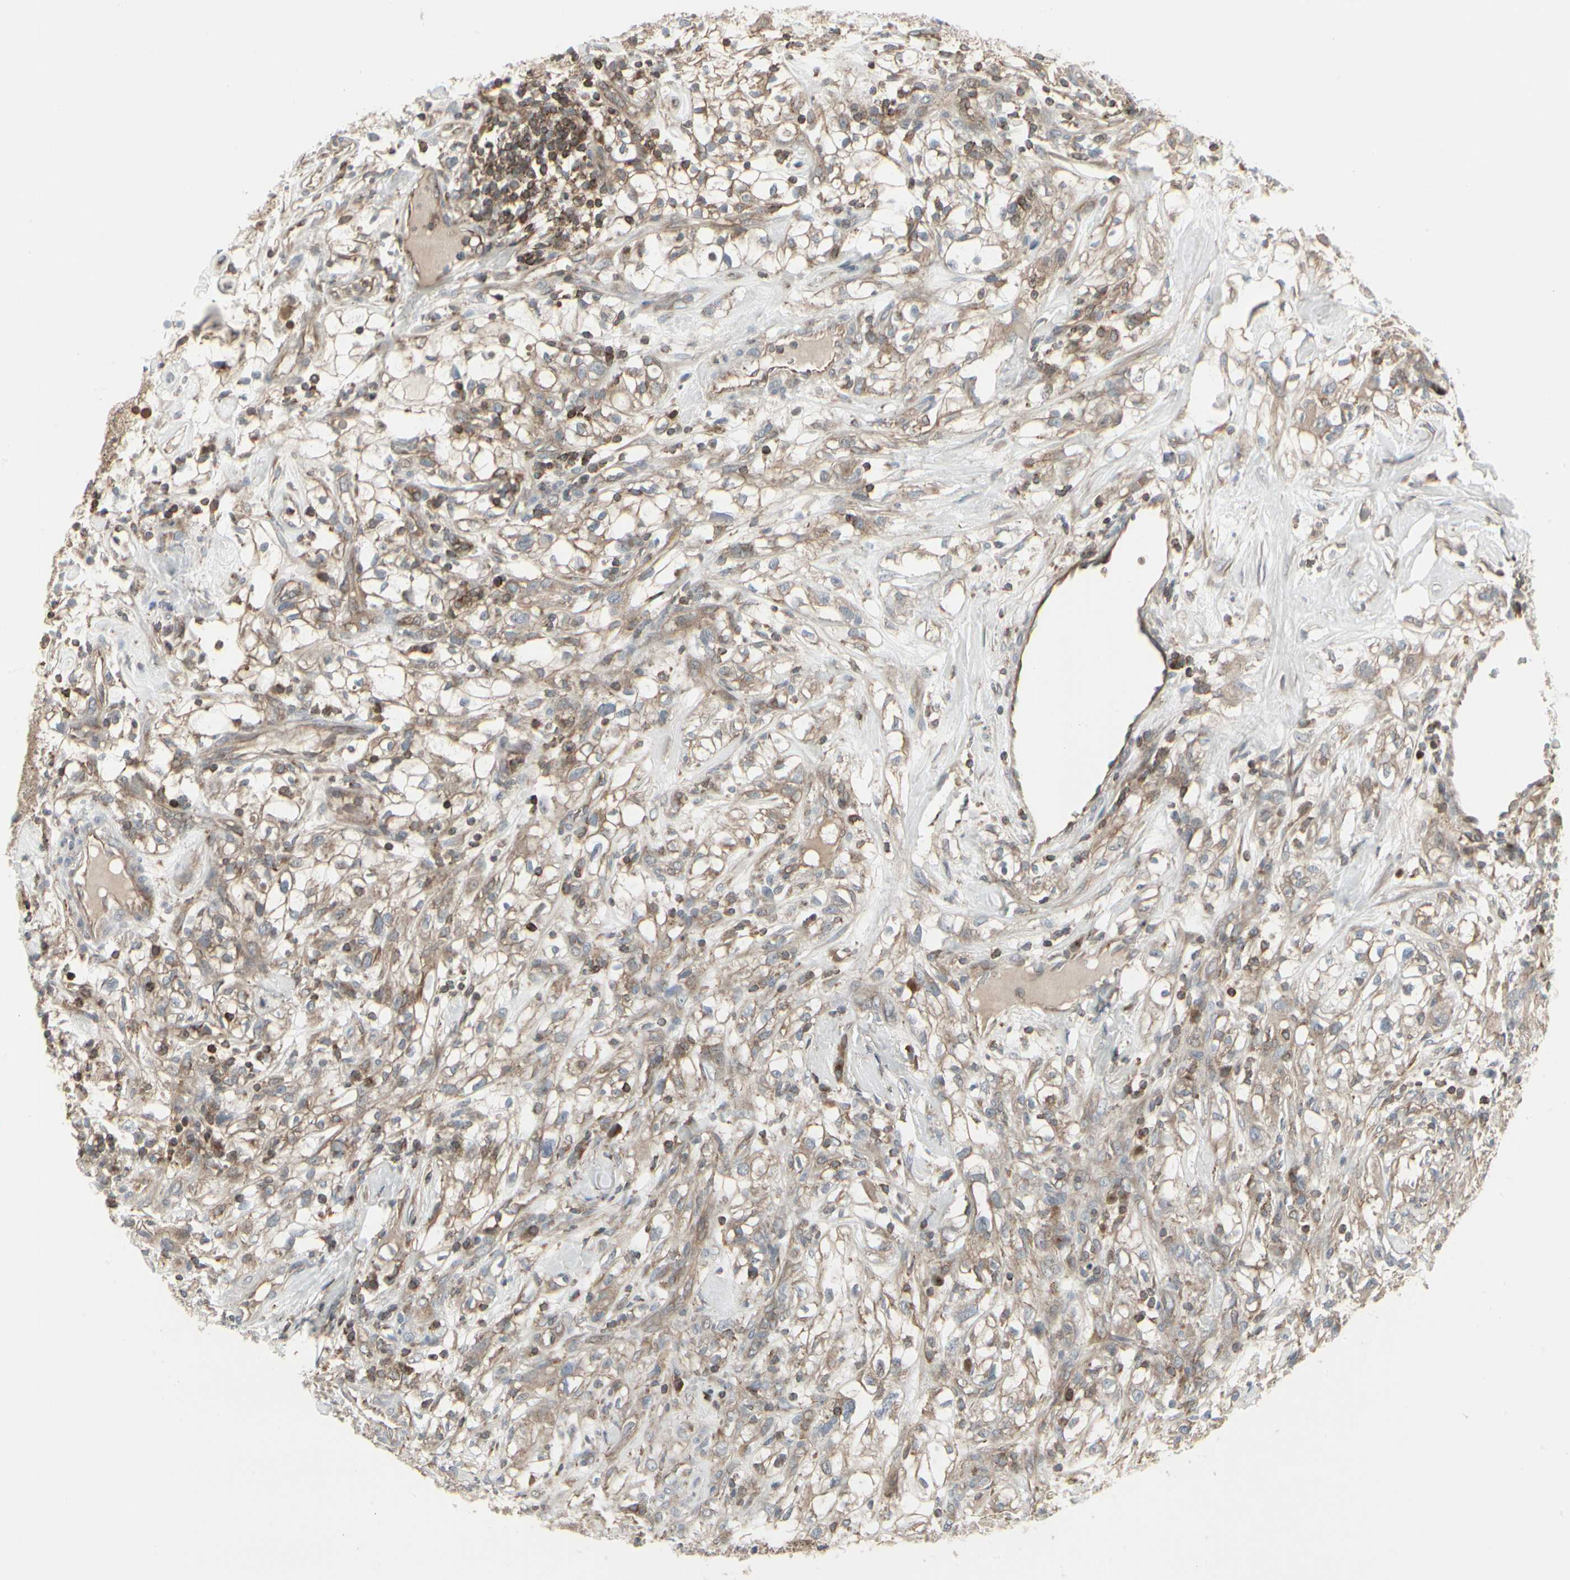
{"staining": {"intensity": "moderate", "quantity": ">75%", "location": "cytoplasmic/membranous"}, "tissue": "renal cancer", "cell_type": "Tumor cells", "image_type": "cancer", "snomed": [{"axis": "morphology", "description": "Adenocarcinoma, NOS"}, {"axis": "topography", "description": "Kidney"}], "caption": "A photomicrograph of human renal cancer (adenocarcinoma) stained for a protein displays moderate cytoplasmic/membranous brown staining in tumor cells. Using DAB (brown) and hematoxylin (blue) stains, captured at high magnification using brightfield microscopy.", "gene": "EPS15", "patient": {"sex": "female", "age": 60}}